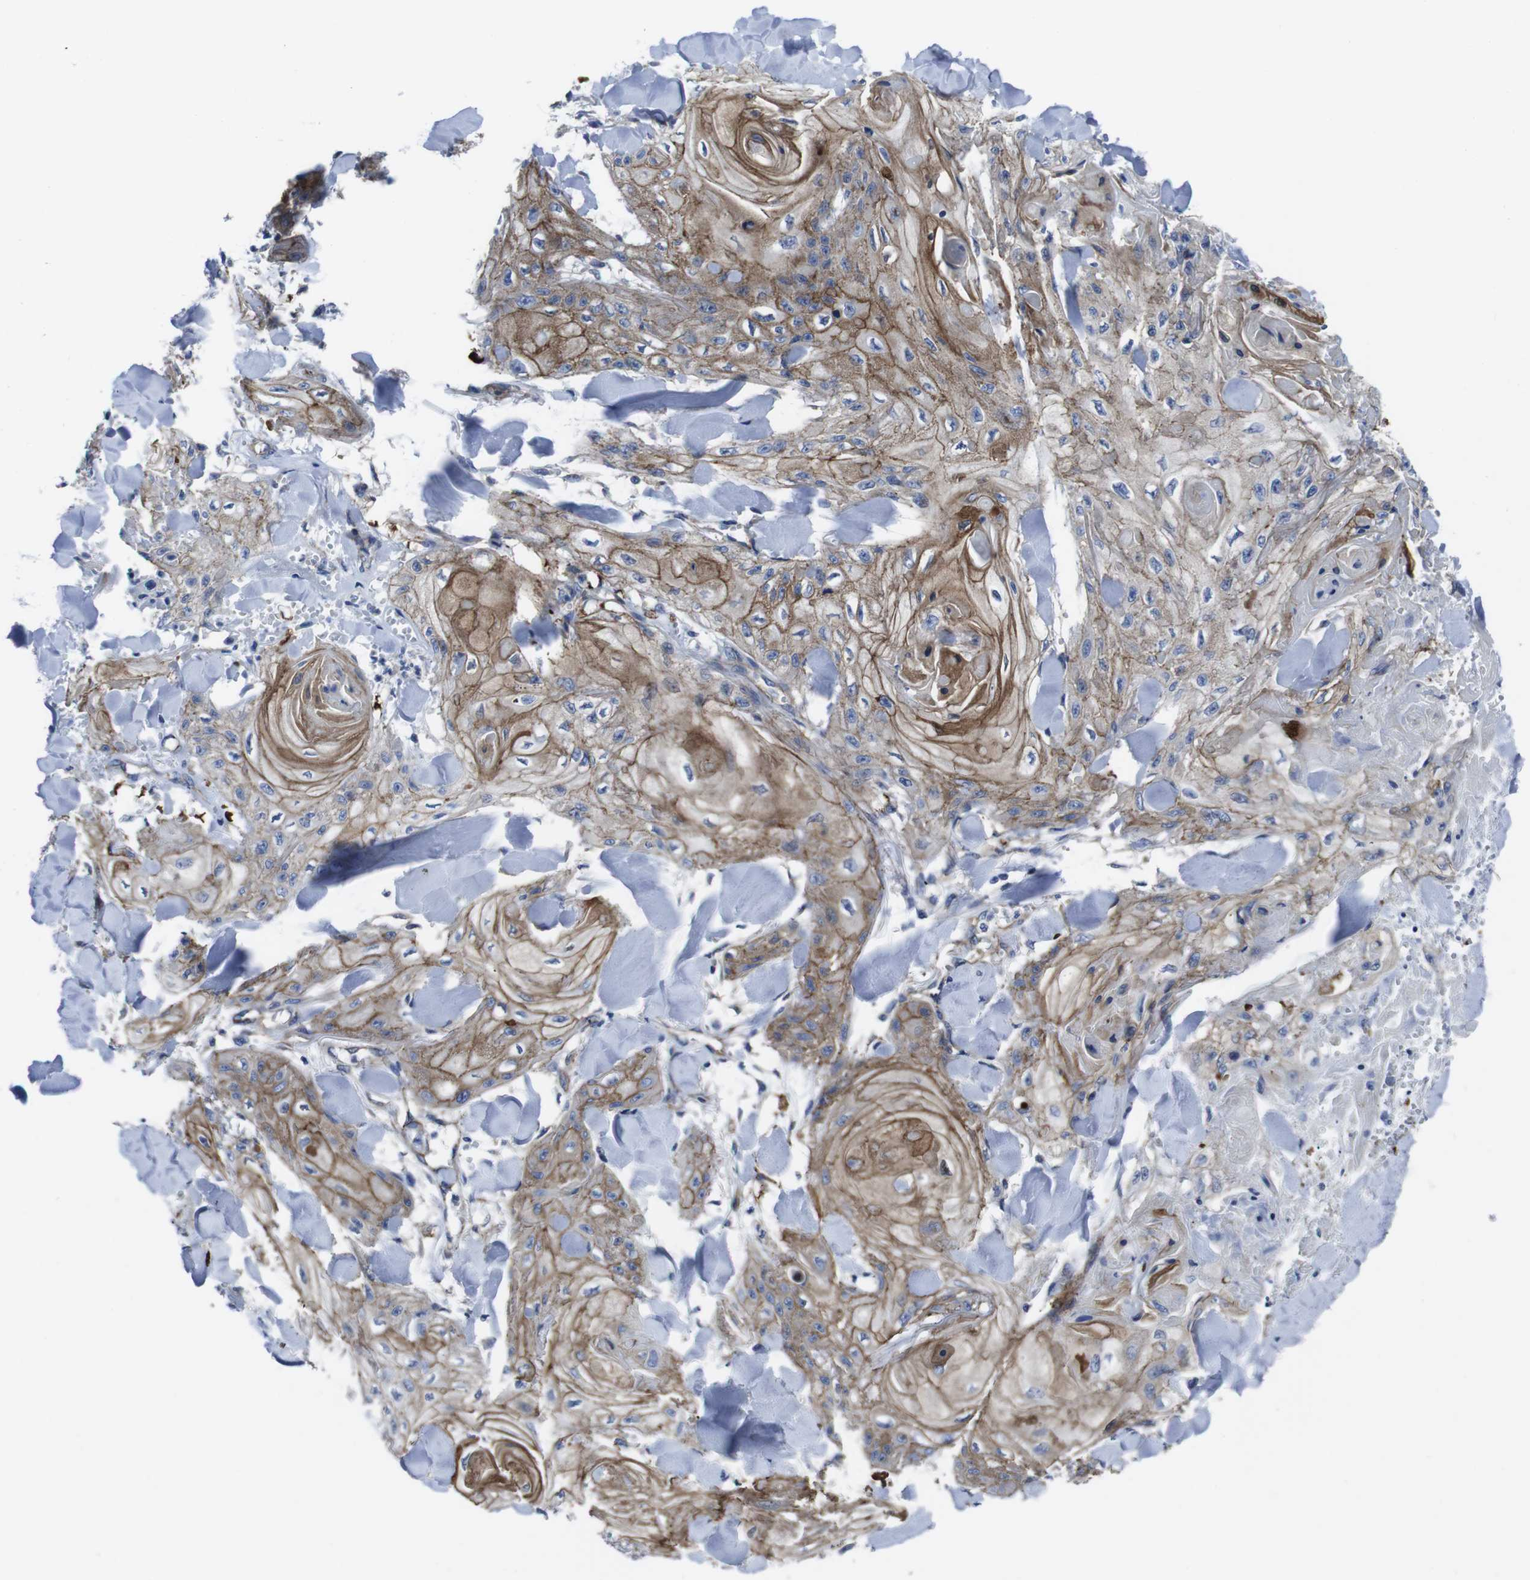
{"staining": {"intensity": "moderate", "quantity": ">75%", "location": "cytoplasmic/membranous"}, "tissue": "skin cancer", "cell_type": "Tumor cells", "image_type": "cancer", "snomed": [{"axis": "morphology", "description": "Squamous cell carcinoma, NOS"}, {"axis": "topography", "description": "Skin"}], "caption": "Skin cancer (squamous cell carcinoma) stained with a protein marker shows moderate staining in tumor cells.", "gene": "NUMB", "patient": {"sex": "male", "age": 74}}